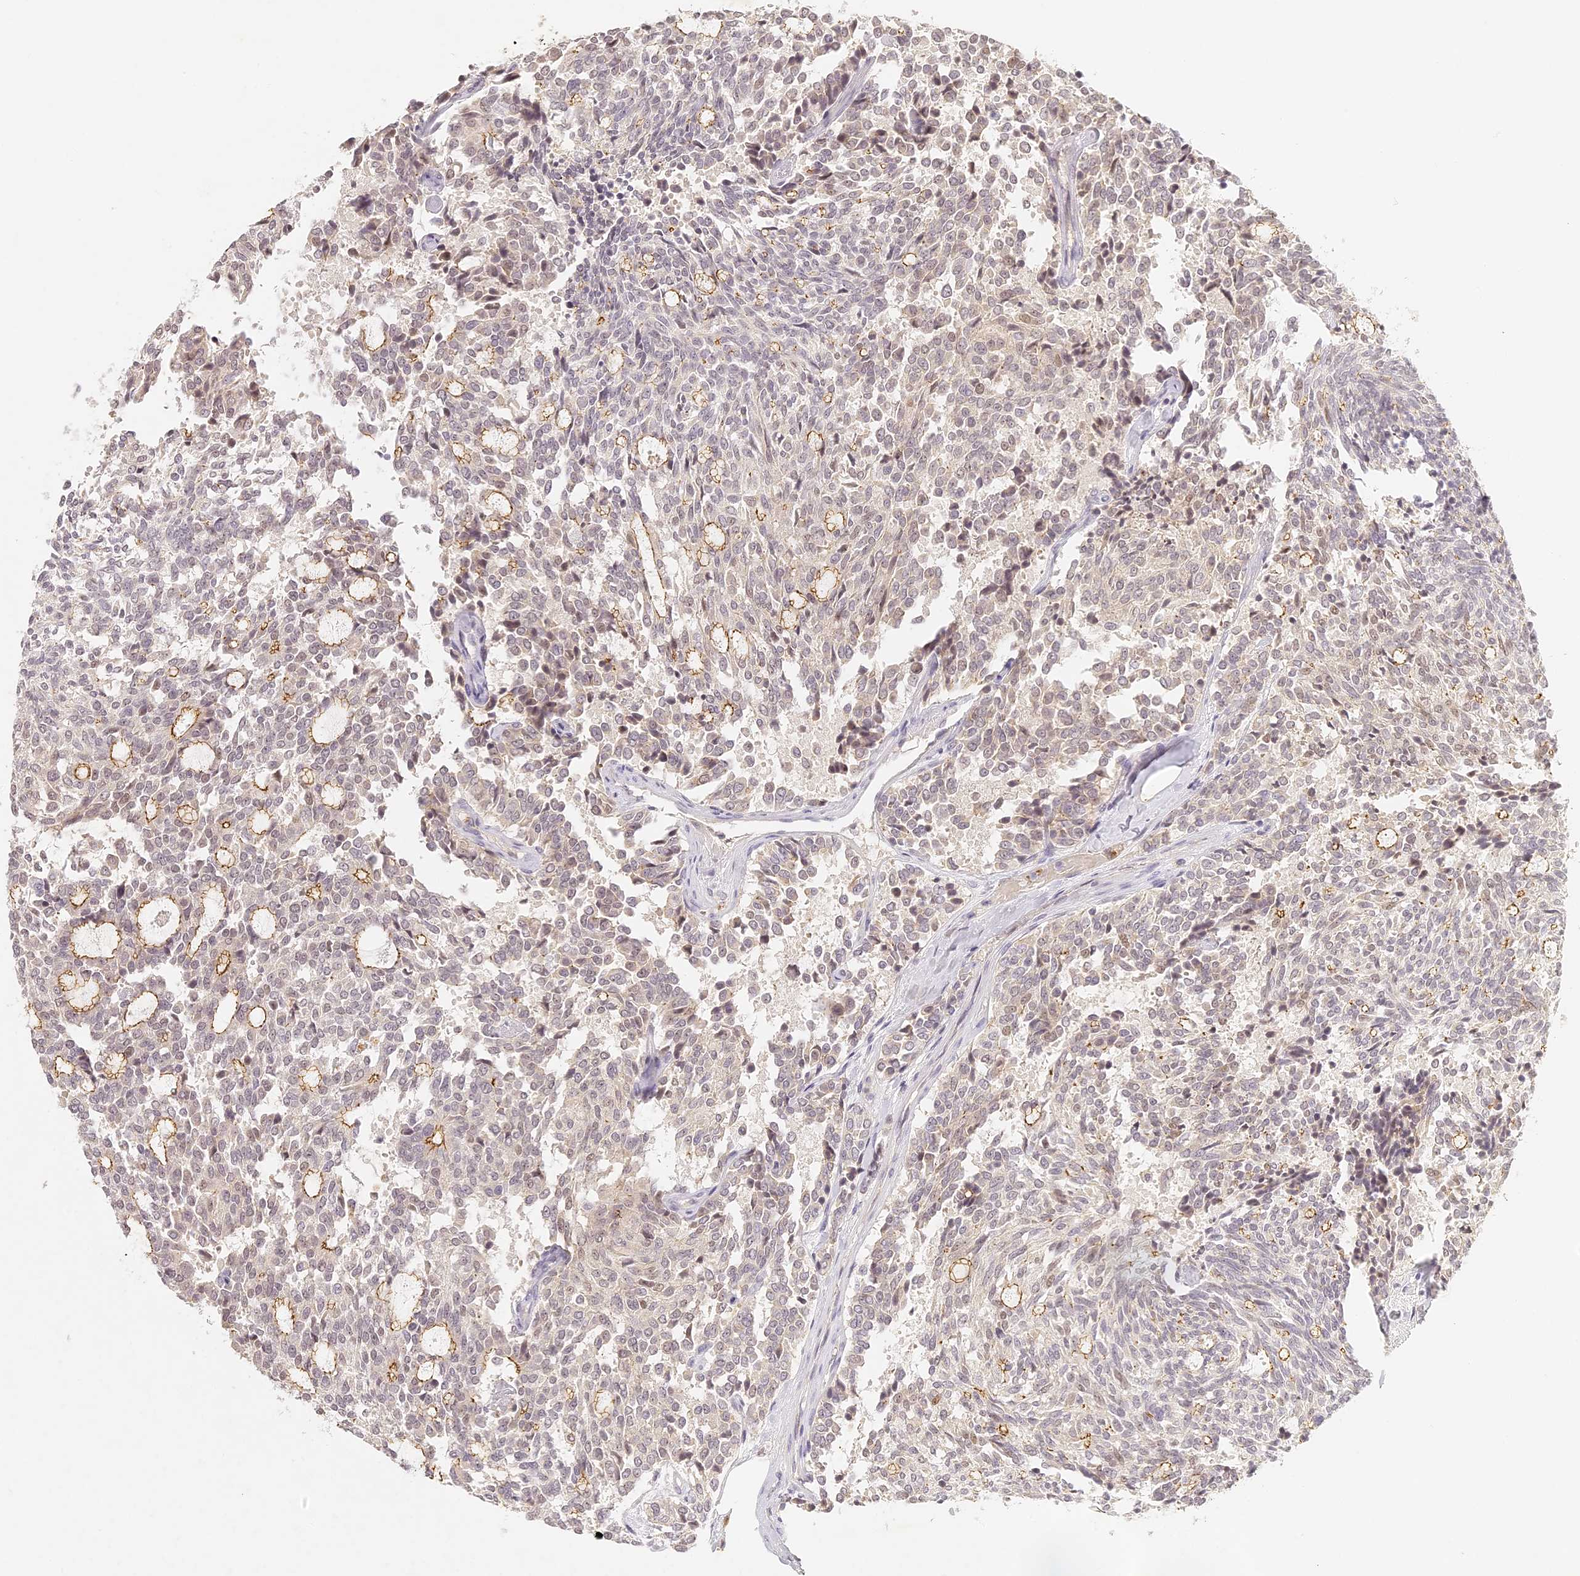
{"staining": {"intensity": "moderate", "quantity": "<25%", "location": "cytoplasmic/membranous"}, "tissue": "carcinoid", "cell_type": "Tumor cells", "image_type": "cancer", "snomed": [{"axis": "morphology", "description": "Carcinoid, malignant, NOS"}, {"axis": "topography", "description": "Pancreas"}], "caption": "A high-resolution micrograph shows immunohistochemistry staining of carcinoid (malignant), which reveals moderate cytoplasmic/membranous staining in approximately <25% of tumor cells. (DAB (3,3'-diaminobenzidine) = brown stain, brightfield microscopy at high magnification).", "gene": "ELL3", "patient": {"sex": "female", "age": 54}}